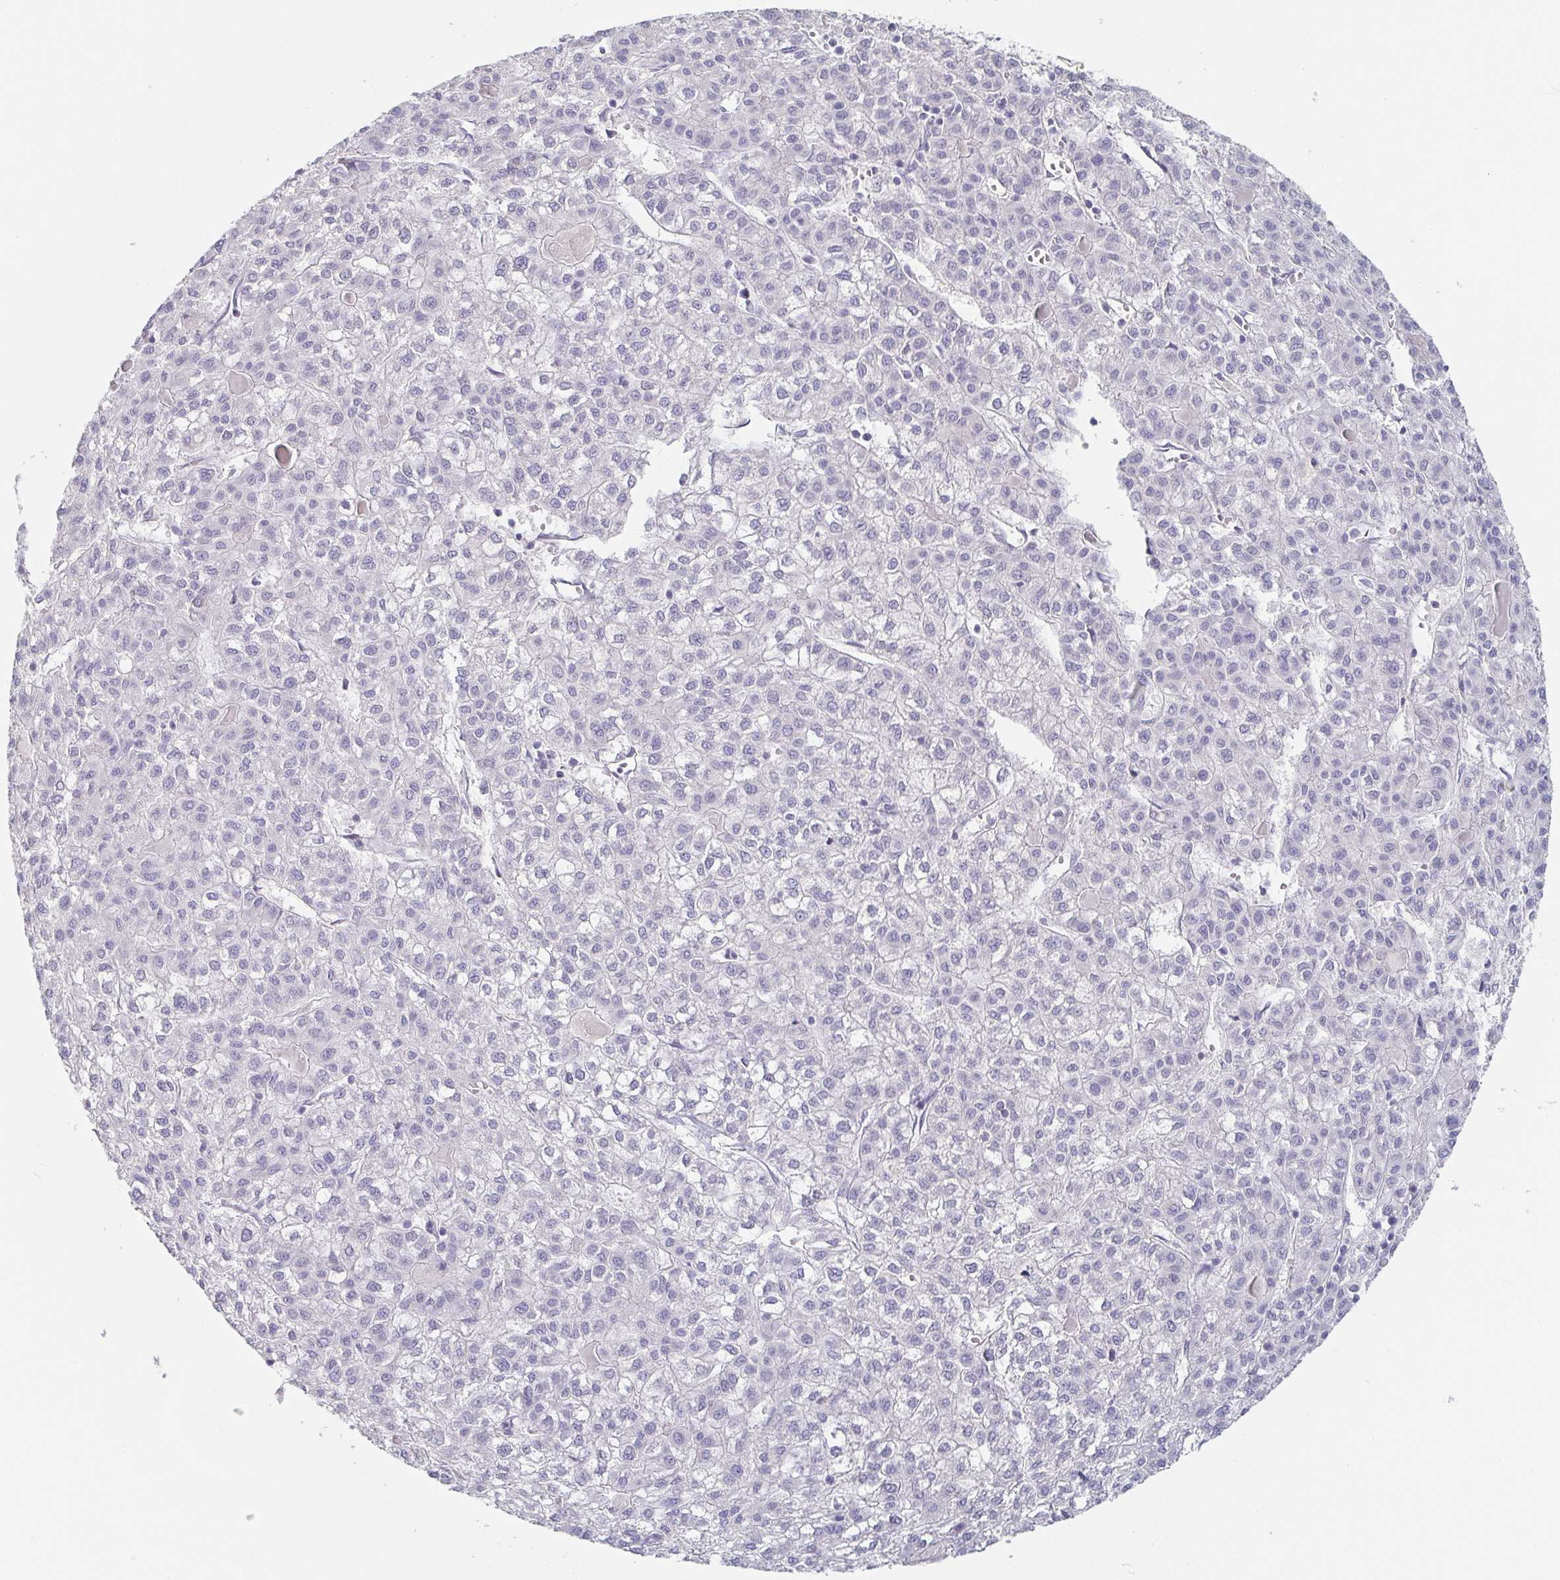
{"staining": {"intensity": "negative", "quantity": "none", "location": "none"}, "tissue": "liver cancer", "cell_type": "Tumor cells", "image_type": "cancer", "snomed": [{"axis": "morphology", "description": "Carcinoma, Hepatocellular, NOS"}, {"axis": "topography", "description": "Liver"}], "caption": "Tumor cells show no significant staining in hepatocellular carcinoma (liver).", "gene": "ITLN1", "patient": {"sex": "female", "age": 43}}